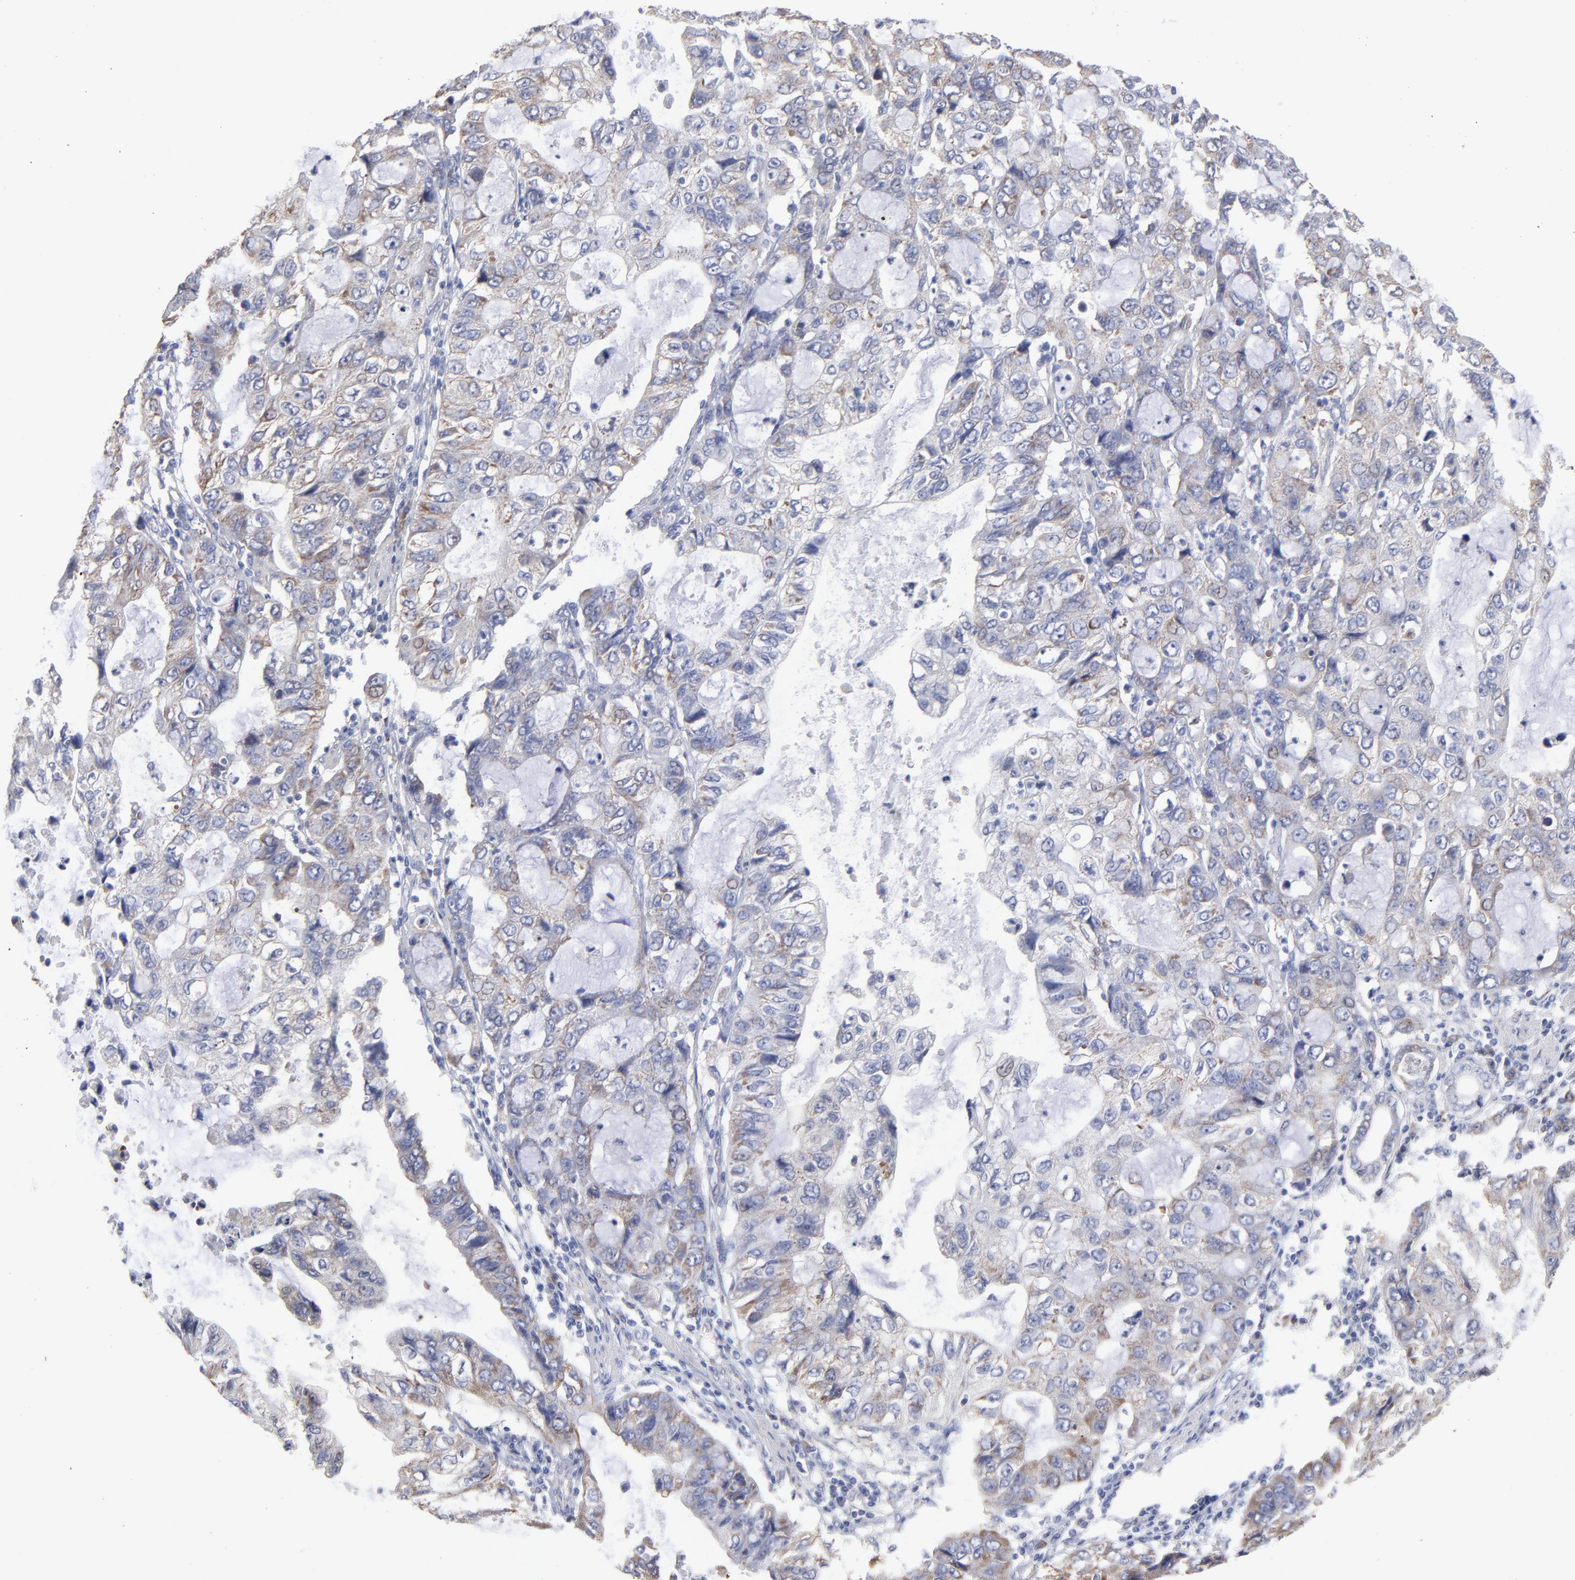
{"staining": {"intensity": "weak", "quantity": "25%-75%", "location": "cytoplasmic/membranous"}, "tissue": "stomach cancer", "cell_type": "Tumor cells", "image_type": "cancer", "snomed": [{"axis": "morphology", "description": "Adenocarcinoma, NOS"}, {"axis": "topography", "description": "Stomach, upper"}], "caption": "The histopathology image displays a brown stain indicating the presence of a protein in the cytoplasmic/membranous of tumor cells in stomach adenocarcinoma.", "gene": "RPL3", "patient": {"sex": "female", "age": 52}}